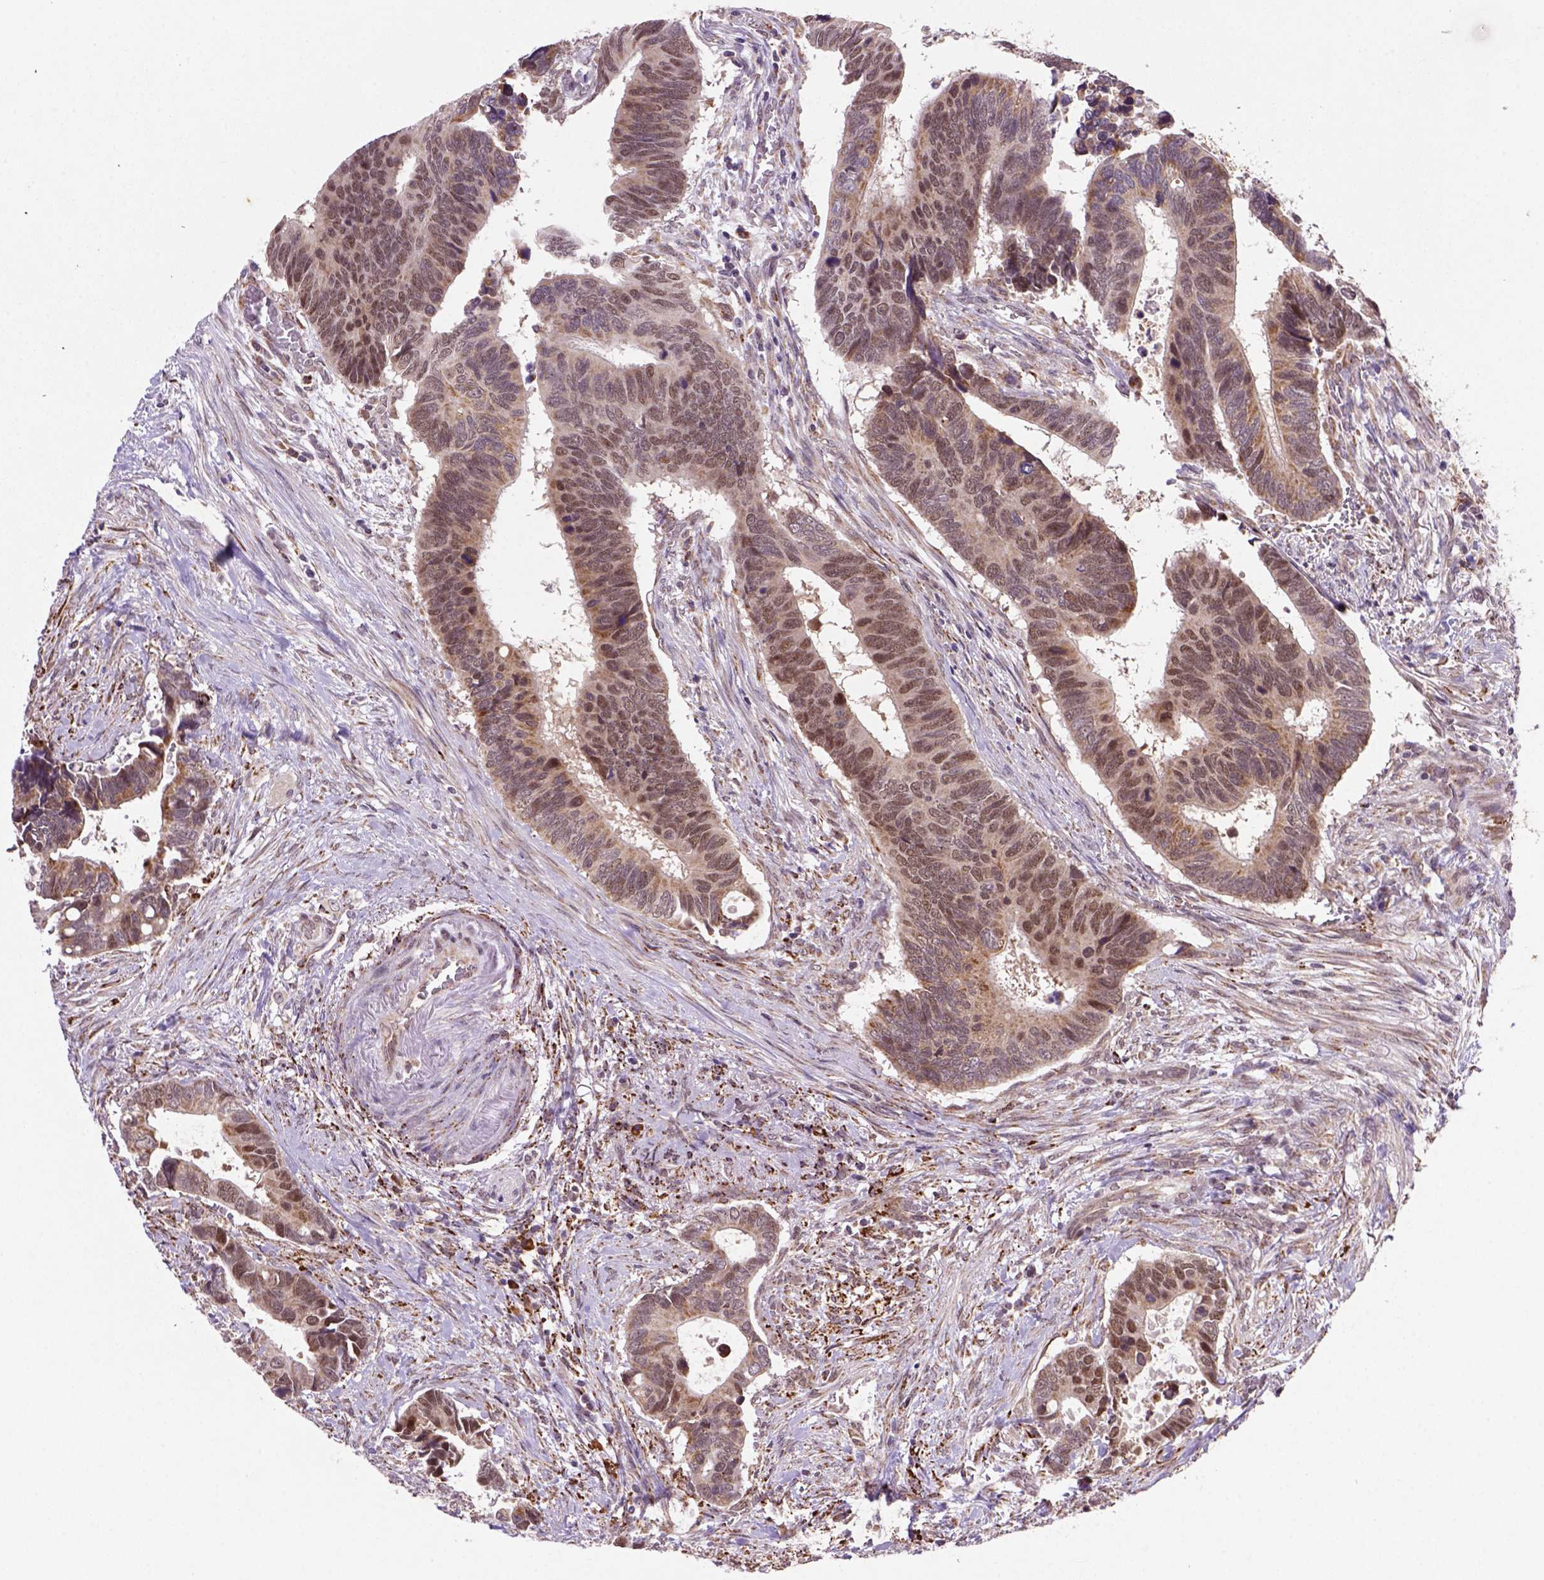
{"staining": {"intensity": "moderate", "quantity": ">75%", "location": "cytoplasmic/membranous,nuclear"}, "tissue": "colorectal cancer", "cell_type": "Tumor cells", "image_type": "cancer", "snomed": [{"axis": "morphology", "description": "Adenocarcinoma, NOS"}, {"axis": "topography", "description": "Colon"}], "caption": "A medium amount of moderate cytoplasmic/membranous and nuclear expression is present in about >75% of tumor cells in adenocarcinoma (colorectal) tissue.", "gene": "FZD7", "patient": {"sex": "male", "age": 49}}